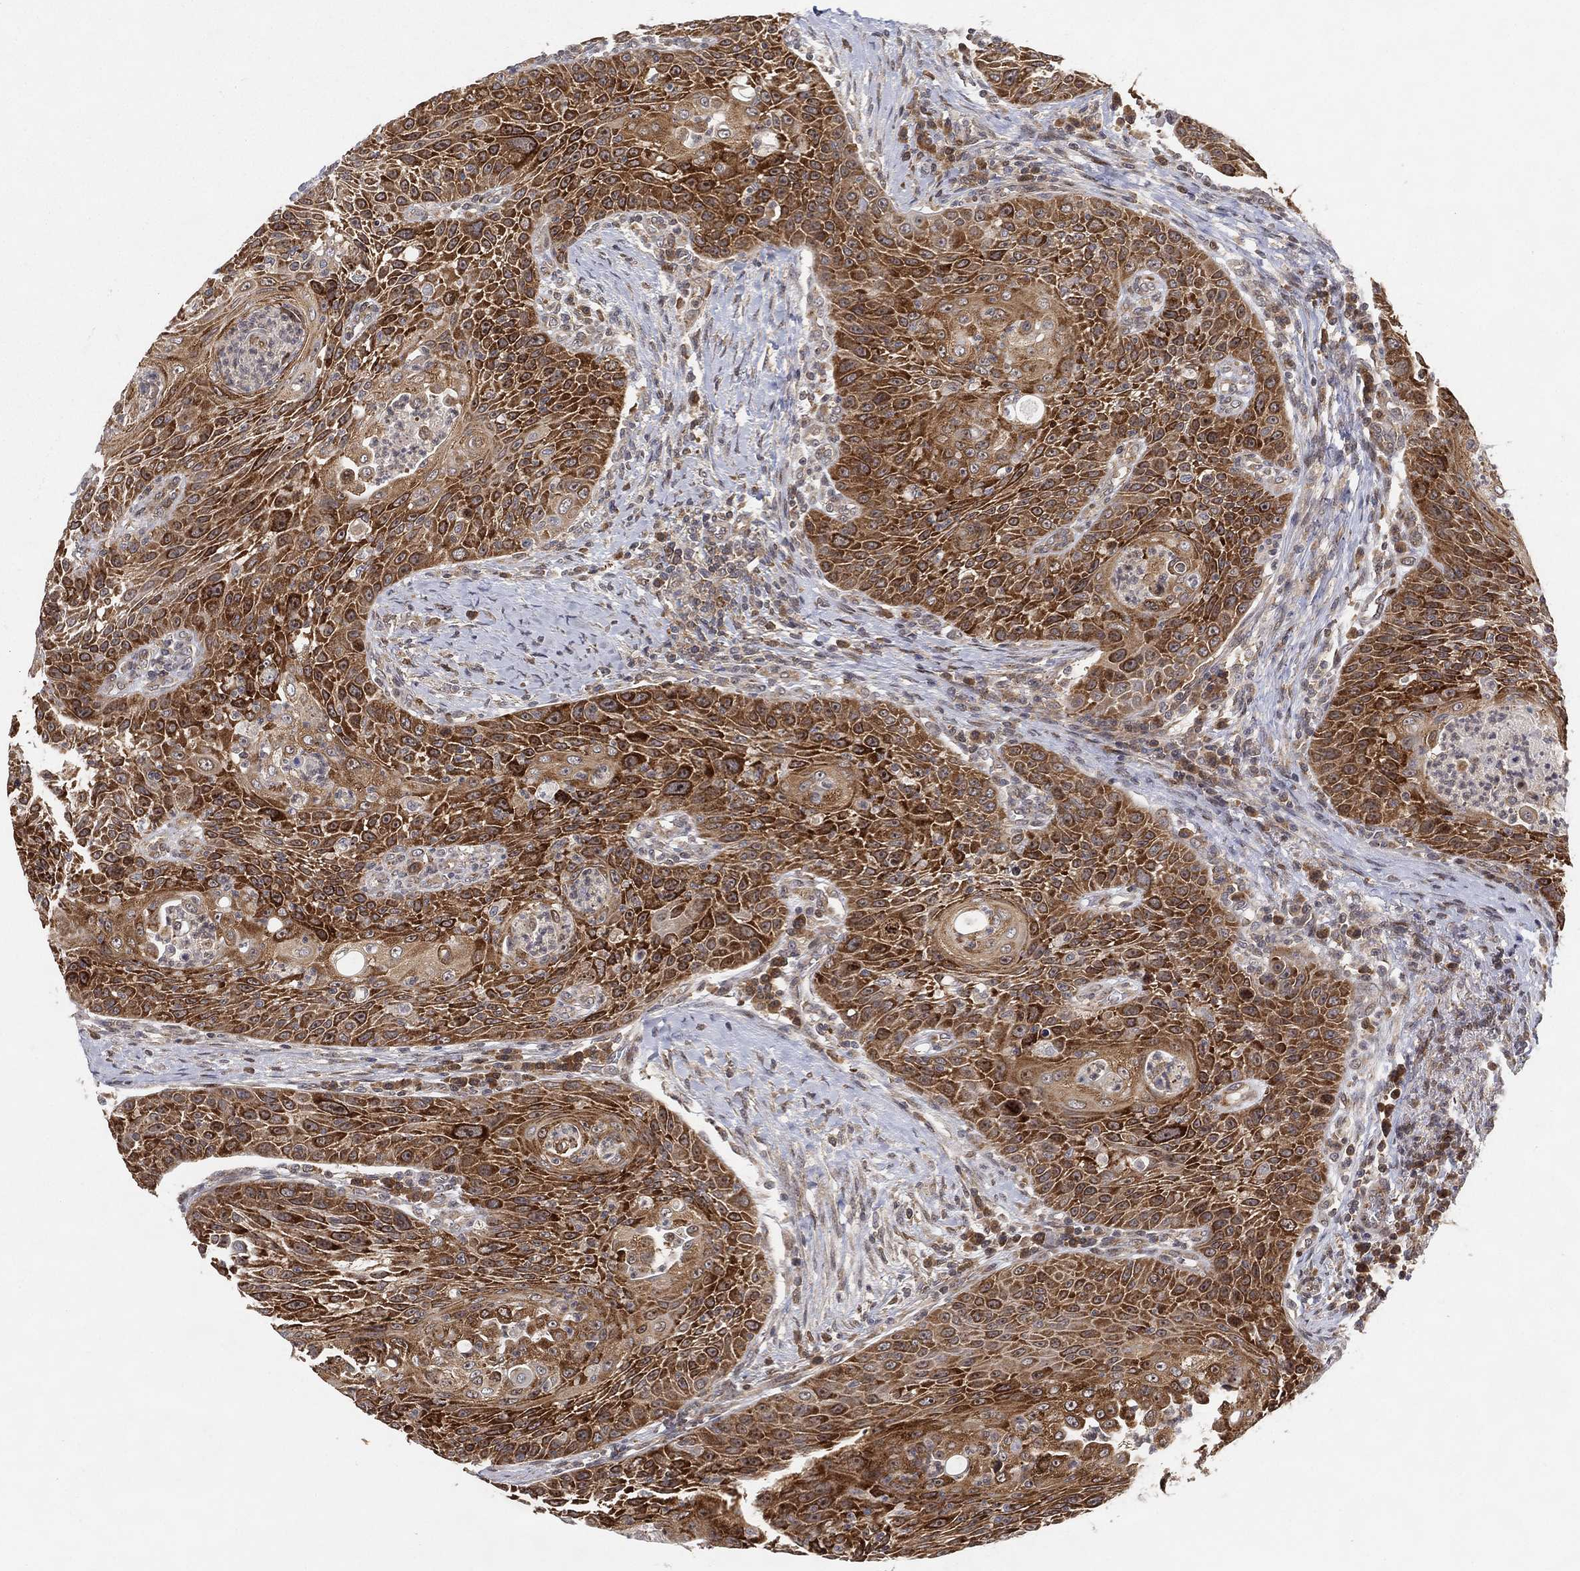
{"staining": {"intensity": "strong", "quantity": ">75%", "location": "cytoplasmic/membranous"}, "tissue": "head and neck cancer", "cell_type": "Tumor cells", "image_type": "cancer", "snomed": [{"axis": "morphology", "description": "Squamous cell carcinoma, NOS"}, {"axis": "topography", "description": "Head-Neck"}], "caption": "Immunohistochemical staining of head and neck squamous cell carcinoma displays high levels of strong cytoplasmic/membranous protein expression in about >75% of tumor cells.", "gene": "TMTC4", "patient": {"sex": "male", "age": 69}}